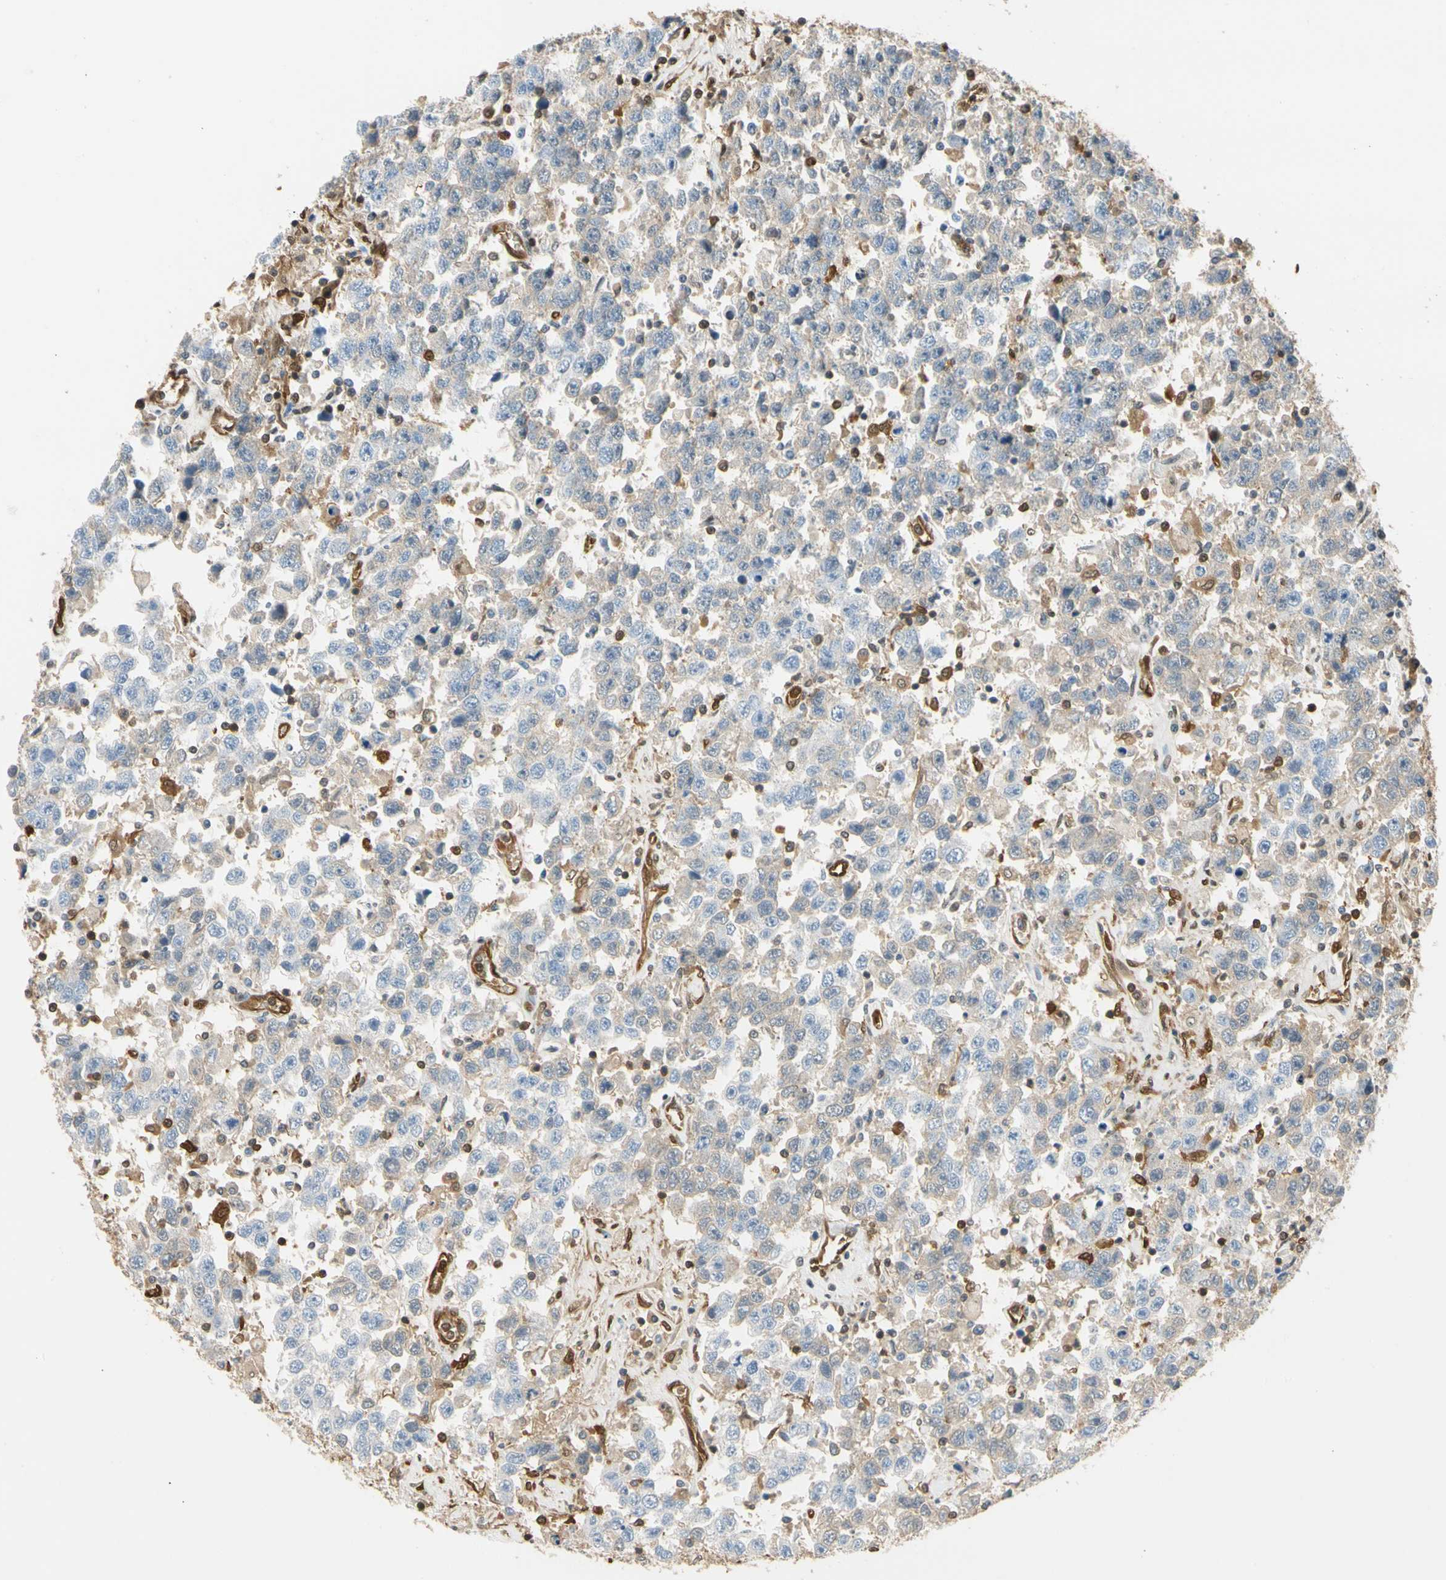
{"staining": {"intensity": "weak", "quantity": "25%-75%", "location": "cytoplasmic/membranous"}, "tissue": "testis cancer", "cell_type": "Tumor cells", "image_type": "cancer", "snomed": [{"axis": "morphology", "description": "Seminoma, NOS"}, {"axis": "topography", "description": "Testis"}], "caption": "Testis cancer tissue exhibits weak cytoplasmic/membranous staining in approximately 25%-75% of tumor cells (brown staining indicates protein expression, while blue staining denotes nuclei).", "gene": "S100A6", "patient": {"sex": "male", "age": 41}}